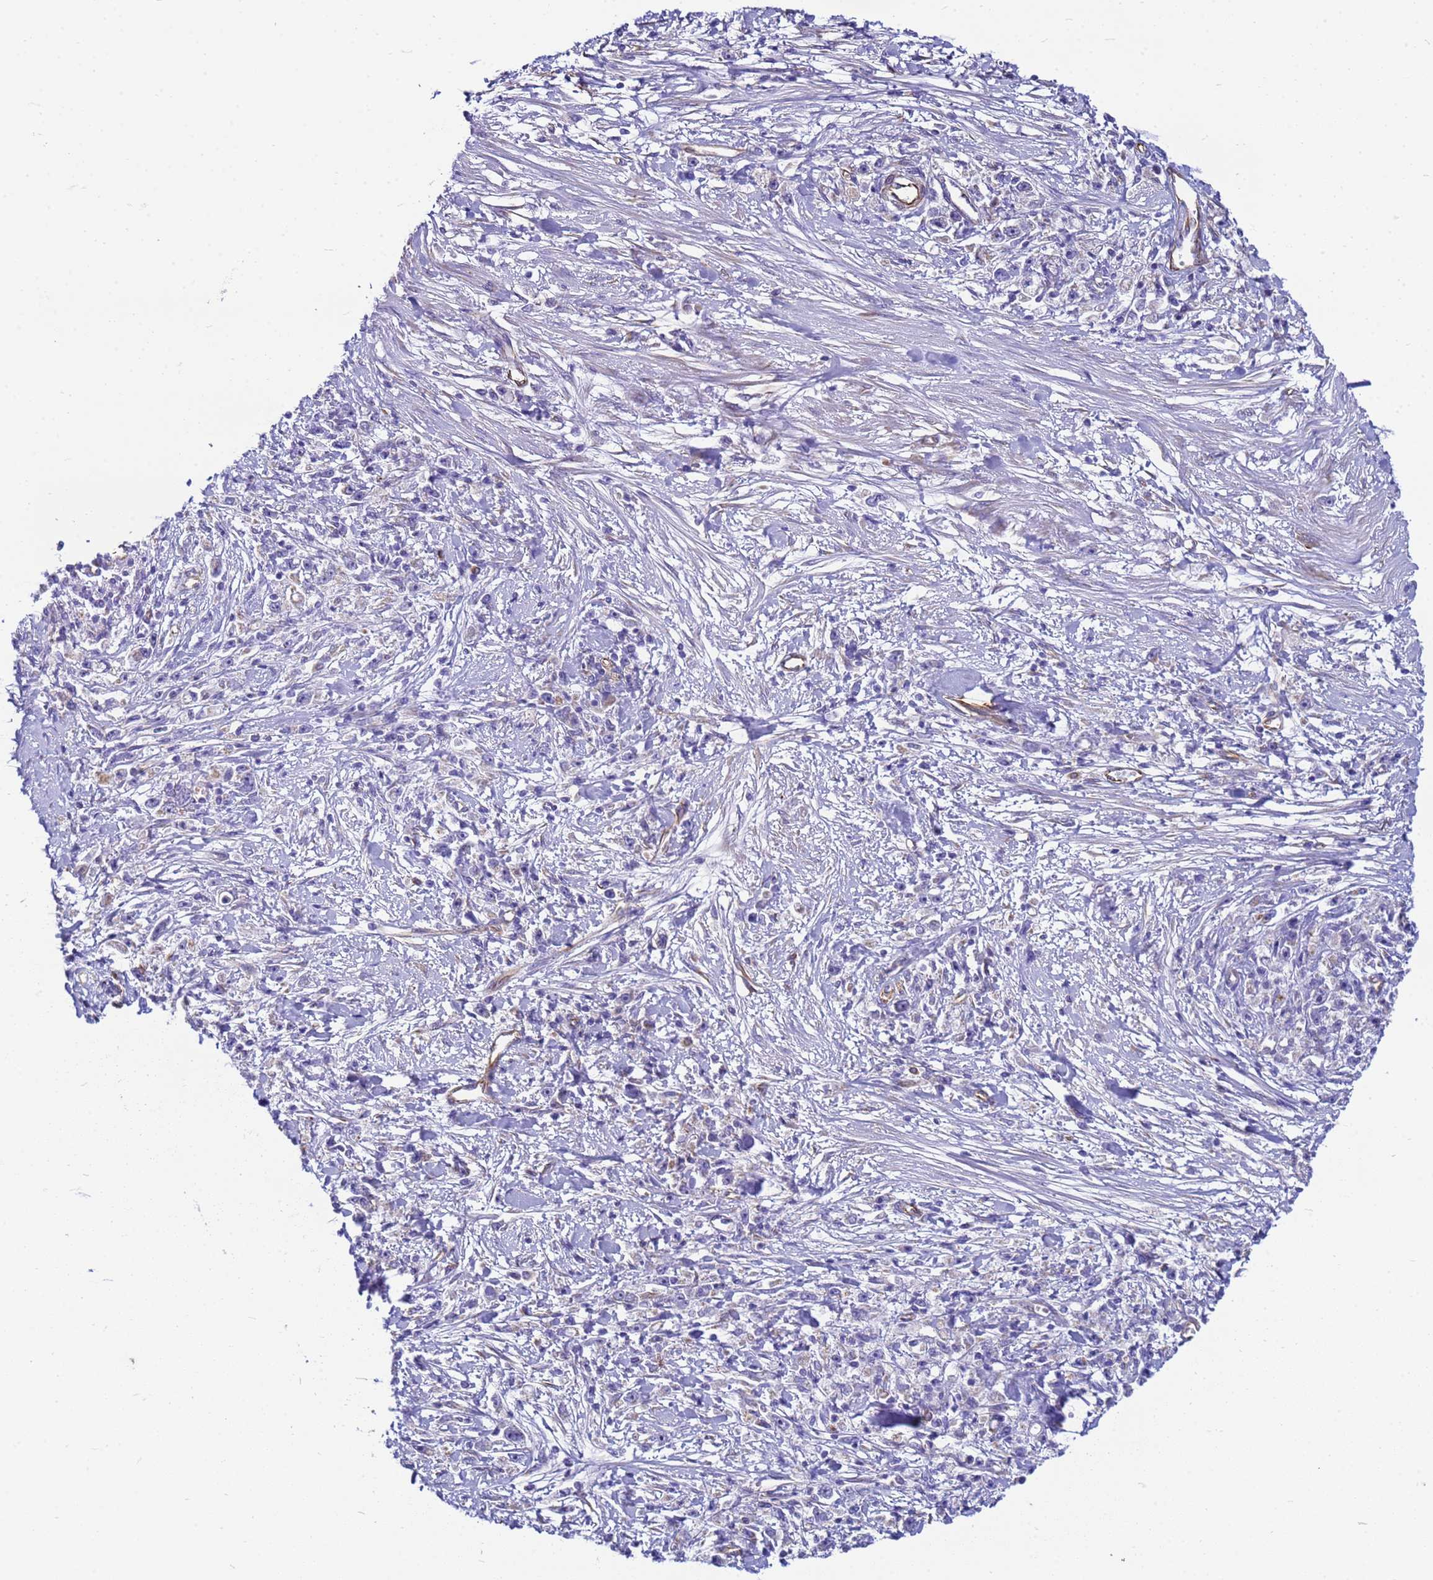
{"staining": {"intensity": "negative", "quantity": "none", "location": "none"}, "tissue": "stomach cancer", "cell_type": "Tumor cells", "image_type": "cancer", "snomed": [{"axis": "morphology", "description": "Adenocarcinoma, NOS"}, {"axis": "topography", "description": "Stomach"}], "caption": "An IHC histopathology image of stomach cancer is shown. There is no staining in tumor cells of stomach cancer. (Immunohistochemistry, brightfield microscopy, high magnification).", "gene": "UBXN2B", "patient": {"sex": "female", "age": 59}}